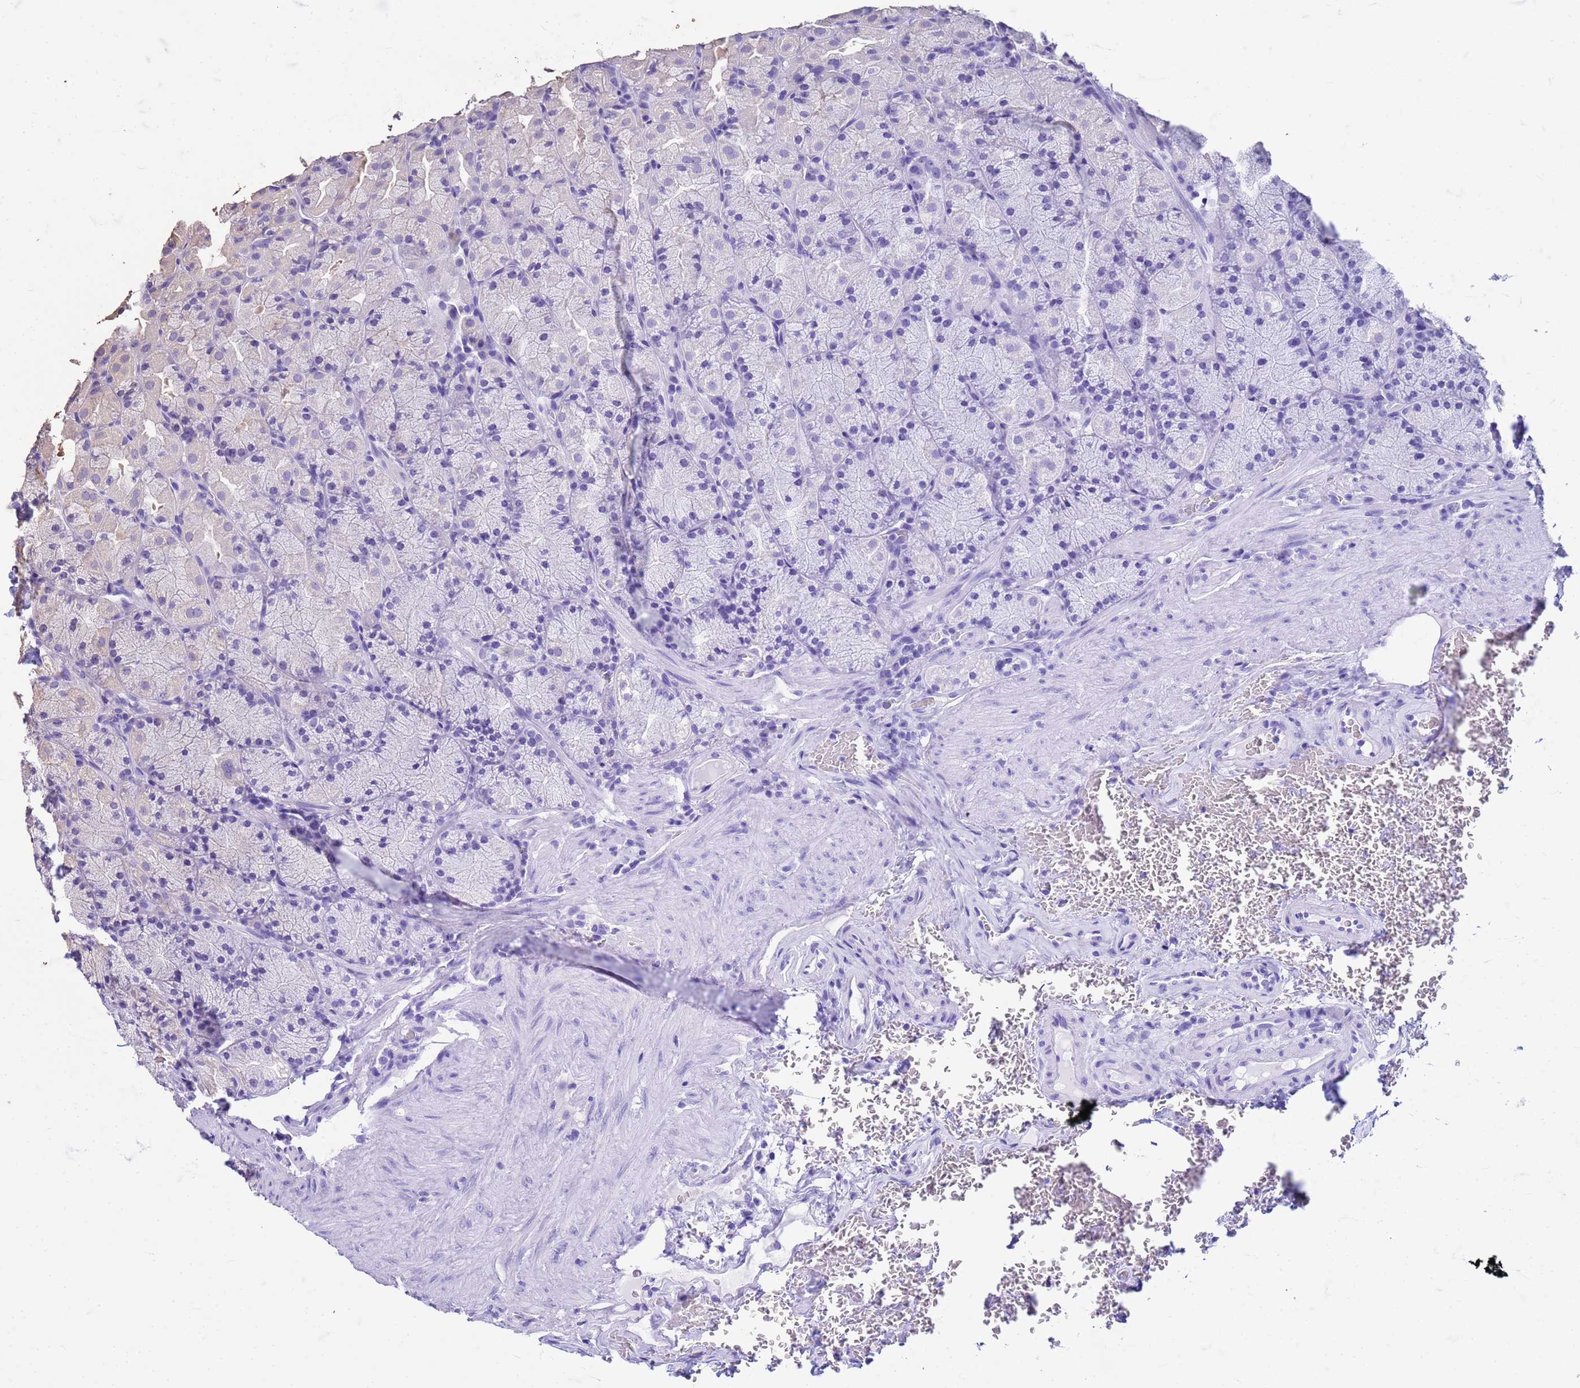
{"staining": {"intensity": "negative", "quantity": "none", "location": "none"}, "tissue": "stomach", "cell_type": "Glandular cells", "image_type": "normal", "snomed": [{"axis": "morphology", "description": "Normal tissue, NOS"}, {"axis": "topography", "description": "Stomach, upper"}, {"axis": "topography", "description": "Stomach, lower"}], "caption": "Immunohistochemistry micrograph of normal stomach: human stomach stained with DAB (3,3'-diaminobenzidine) demonstrates no significant protein expression in glandular cells.", "gene": "FAM184B", "patient": {"sex": "male", "age": 80}}